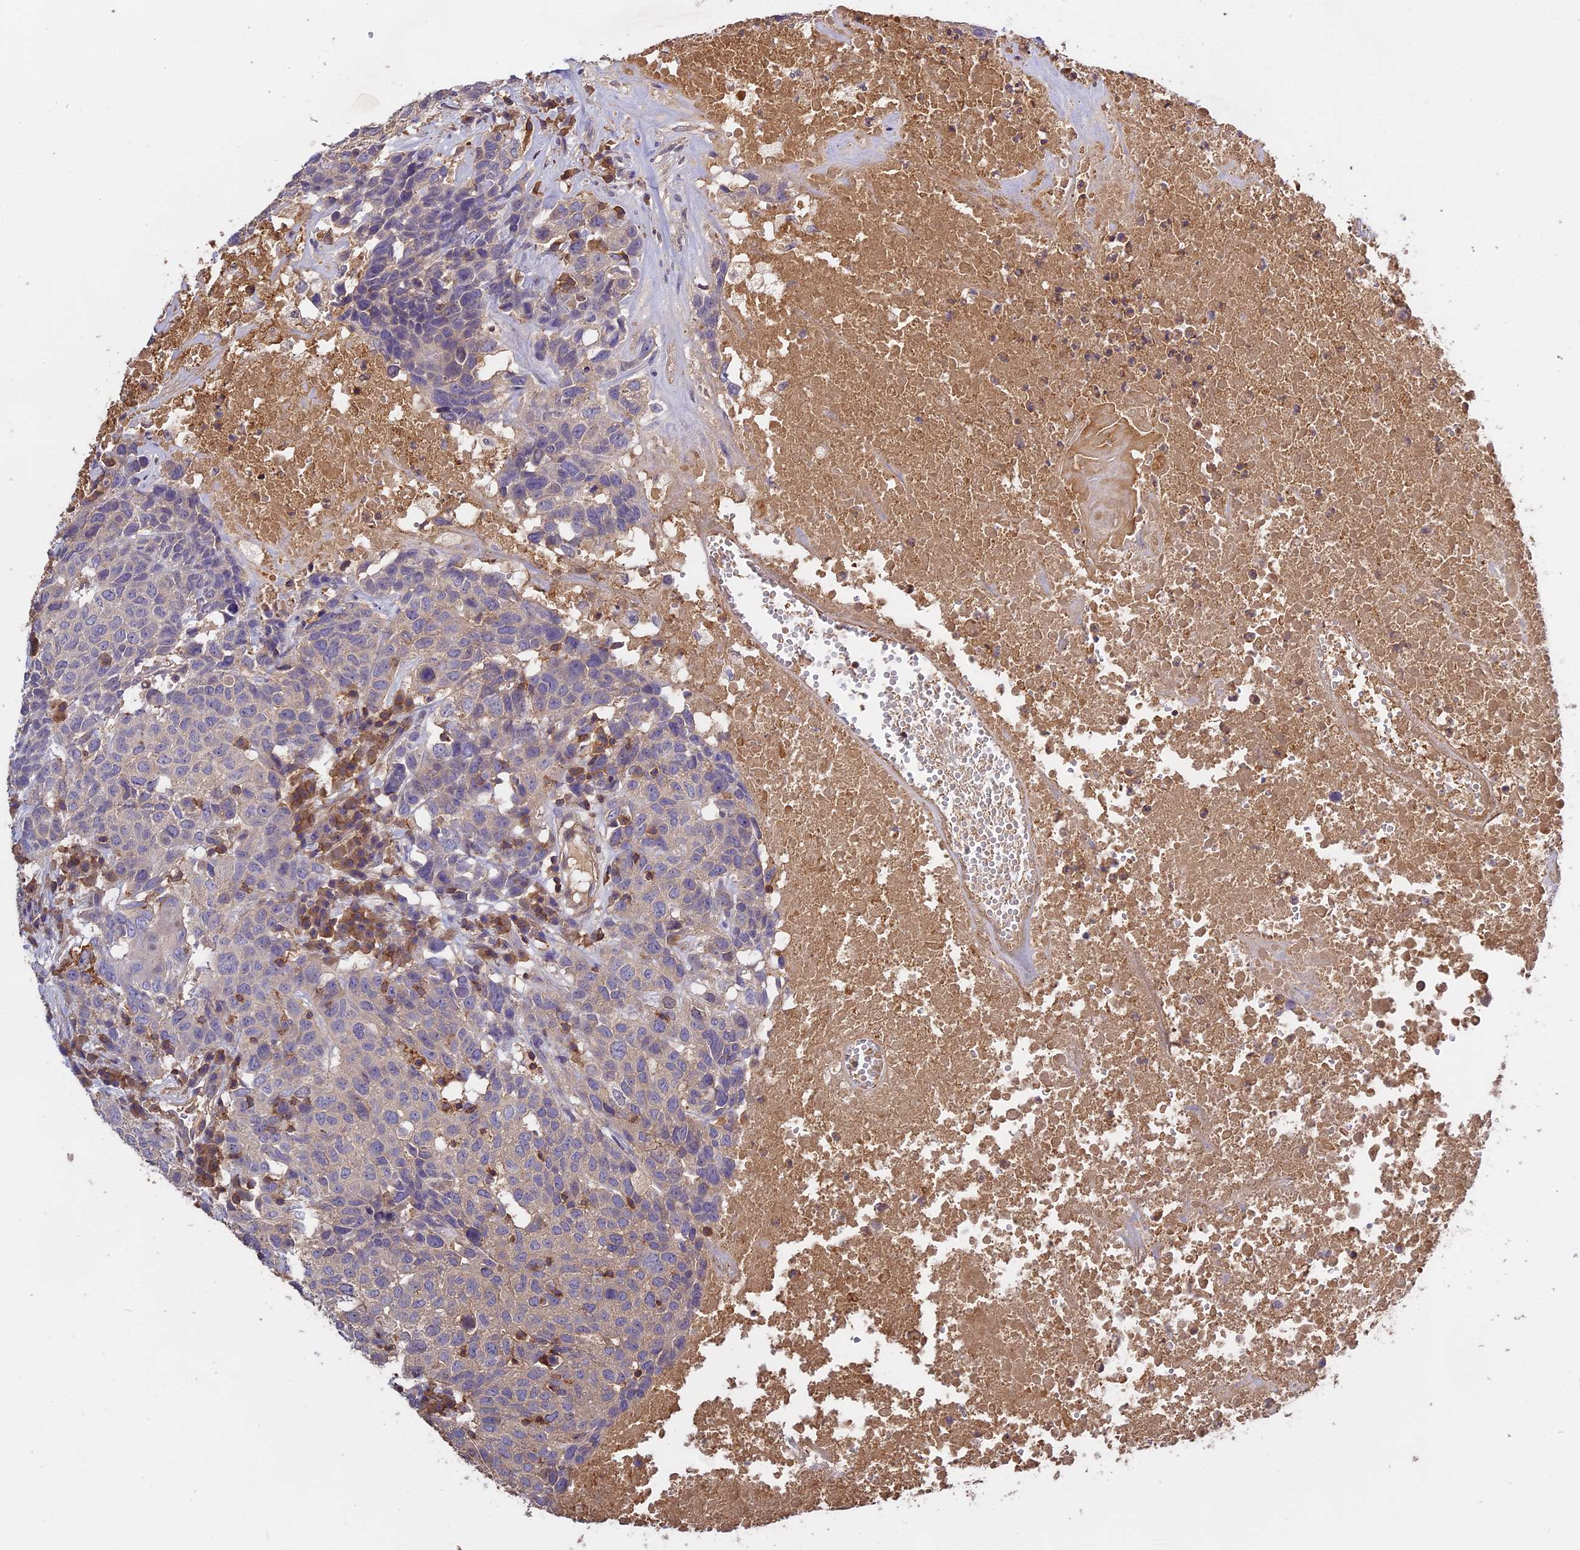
{"staining": {"intensity": "weak", "quantity": "<25%", "location": "cytoplasmic/membranous"}, "tissue": "head and neck cancer", "cell_type": "Tumor cells", "image_type": "cancer", "snomed": [{"axis": "morphology", "description": "Squamous cell carcinoma, NOS"}, {"axis": "topography", "description": "Head-Neck"}], "caption": "Head and neck cancer (squamous cell carcinoma) was stained to show a protein in brown. There is no significant expression in tumor cells.", "gene": "CFAP119", "patient": {"sex": "male", "age": 66}}